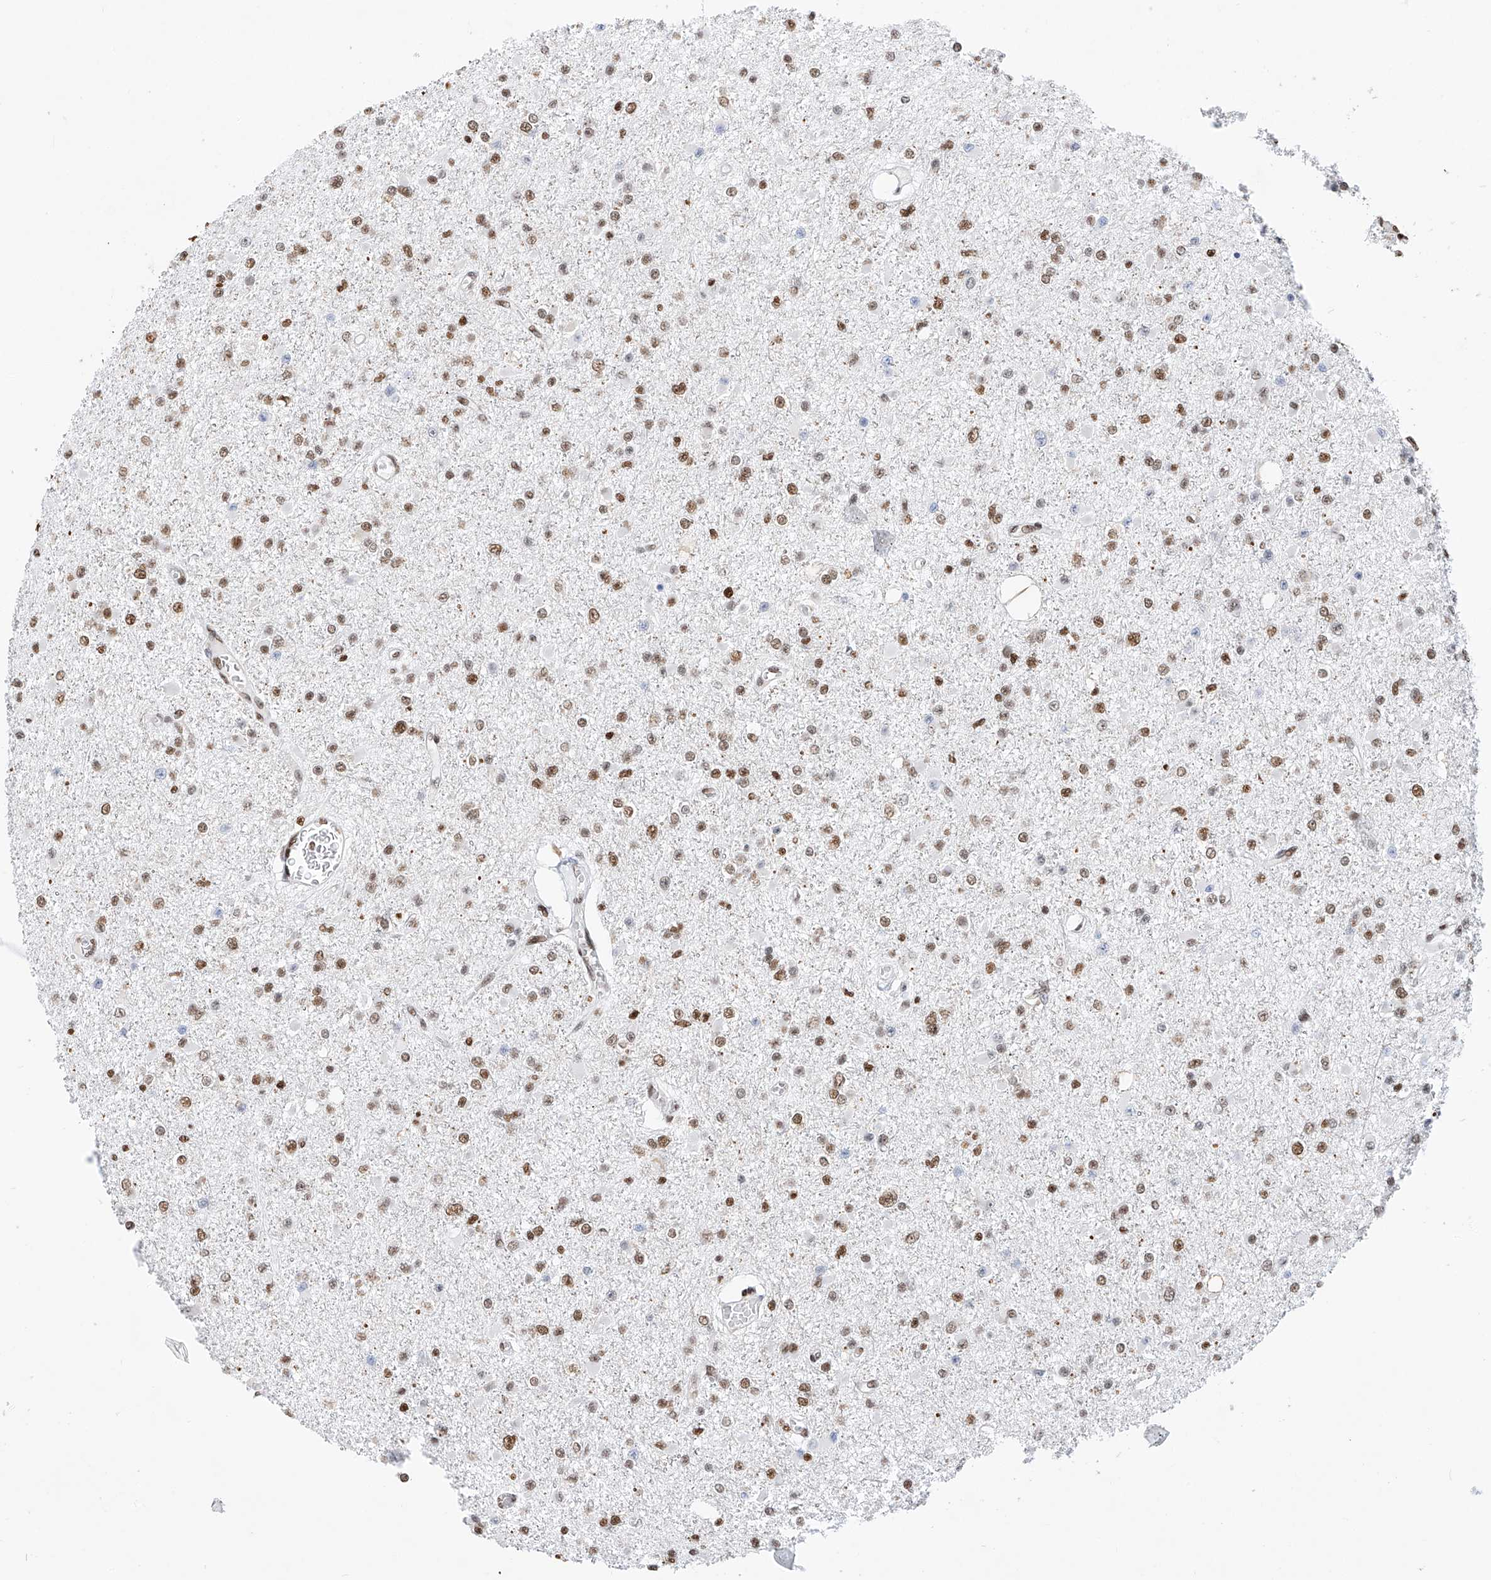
{"staining": {"intensity": "moderate", "quantity": ">75%", "location": "nuclear"}, "tissue": "glioma", "cell_type": "Tumor cells", "image_type": "cancer", "snomed": [{"axis": "morphology", "description": "Glioma, malignant, Low grade"}, {"axis": "topography", "description": "Brain"}], "caption": "A photomicrograph showing moderate nuclear expression in approximately >75% of tumor cells in malignant glioma (low-grade), as visualized by brown immunohistochemical staining.", "gene": "SRSF6", "patient": {"sex": "female", "age": 22}}